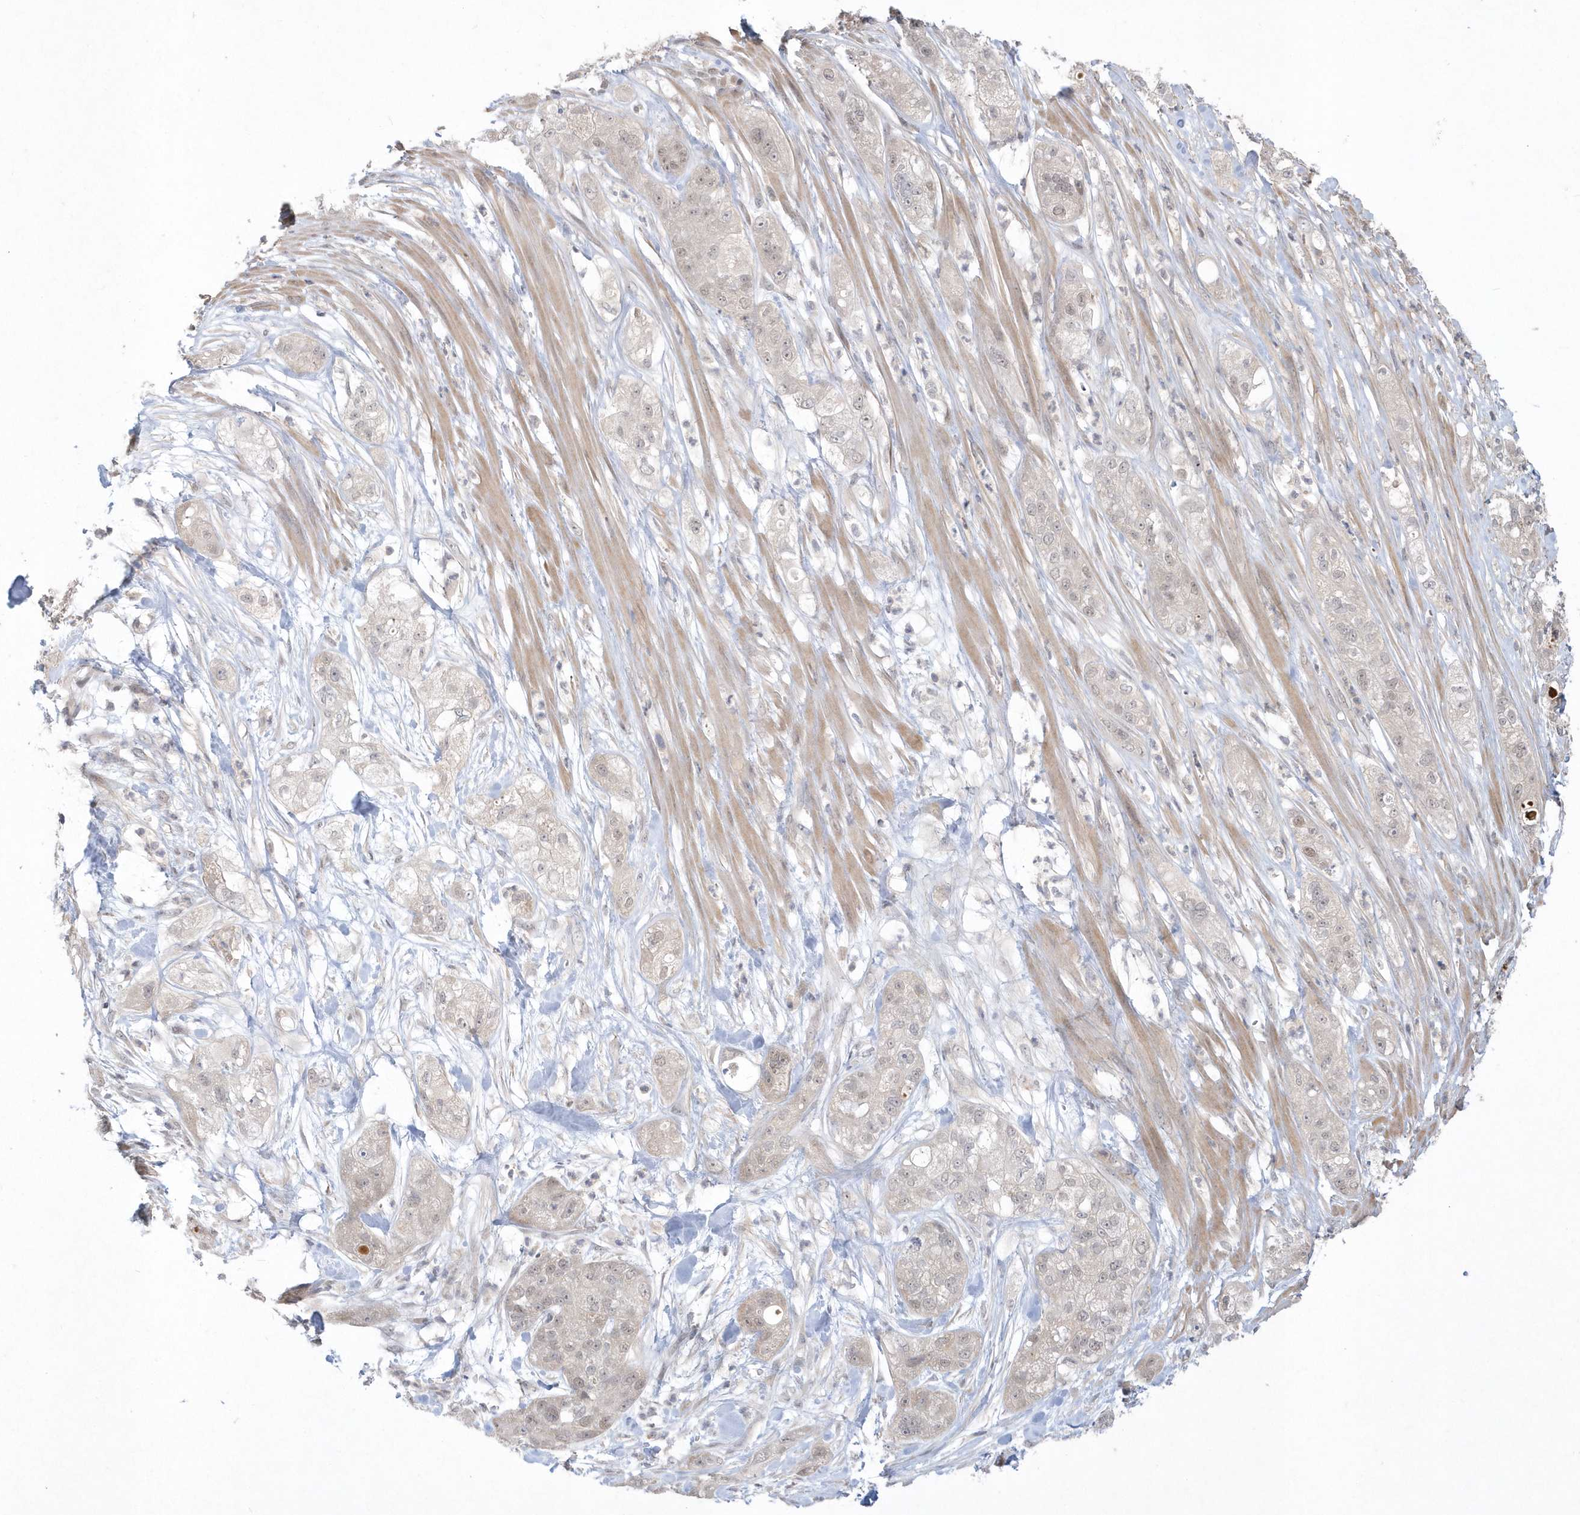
{"staining": {"intensity": "moderate", "quantity": "<25%", "location": "nuclear"}, "tissue": "pancreatic cancer", "cell_type": "Tumor cells", "image_type": "cancer", "snomed": [{"axis": "morphology", "description": "Adenocarcinoma, NOS"}, {"axis": "topography", "description": "Pancreas"}], "caption": "Immunohistochemistry (DAB) staining of human pancreatic adenocarcinoma reveals moderate nuclear protein positivity in about <25% of tumor cells.", "gene": "TSPEAR", "patient": {"sex": "female", "age": 78}}